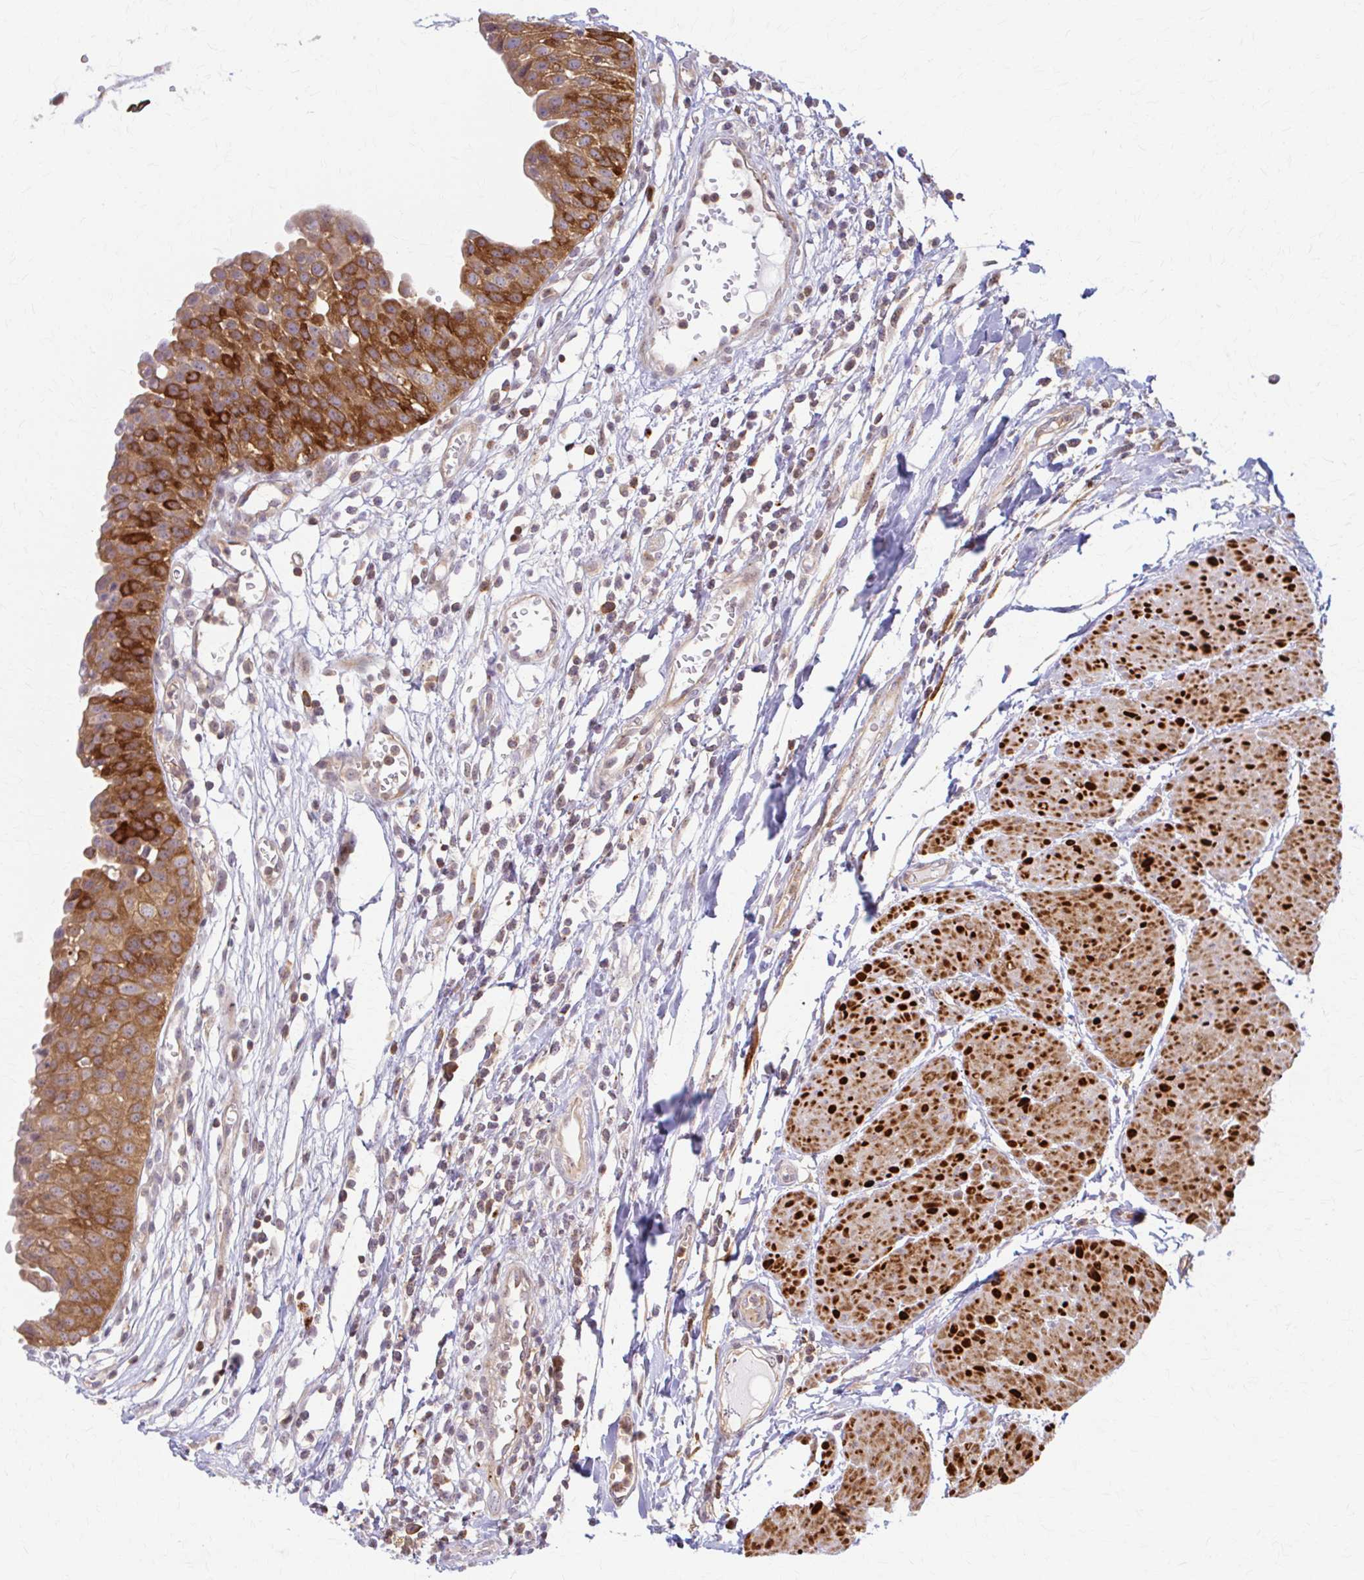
{"staining": {"intensity": "strong", "quantity": ">75%", "location": "cytoplasmic/membranous"}, "tissue": "urinary bladder", "cell_type": "Urothelial cells", "image_type": "normal", "snomed": [{"axis": "morphology", "description": "Normal tissue, NOS"}, {"axis": "topography", "description": "Urinary bladder"}], "caption": "Protein staining of normal urinary bladder exhibits strong cytoplasmic/membranous positivity in approximately >75% of urothelial cells.", "gene": "ARHGAP35", "patient": {"sex": "male", "age": 64}}